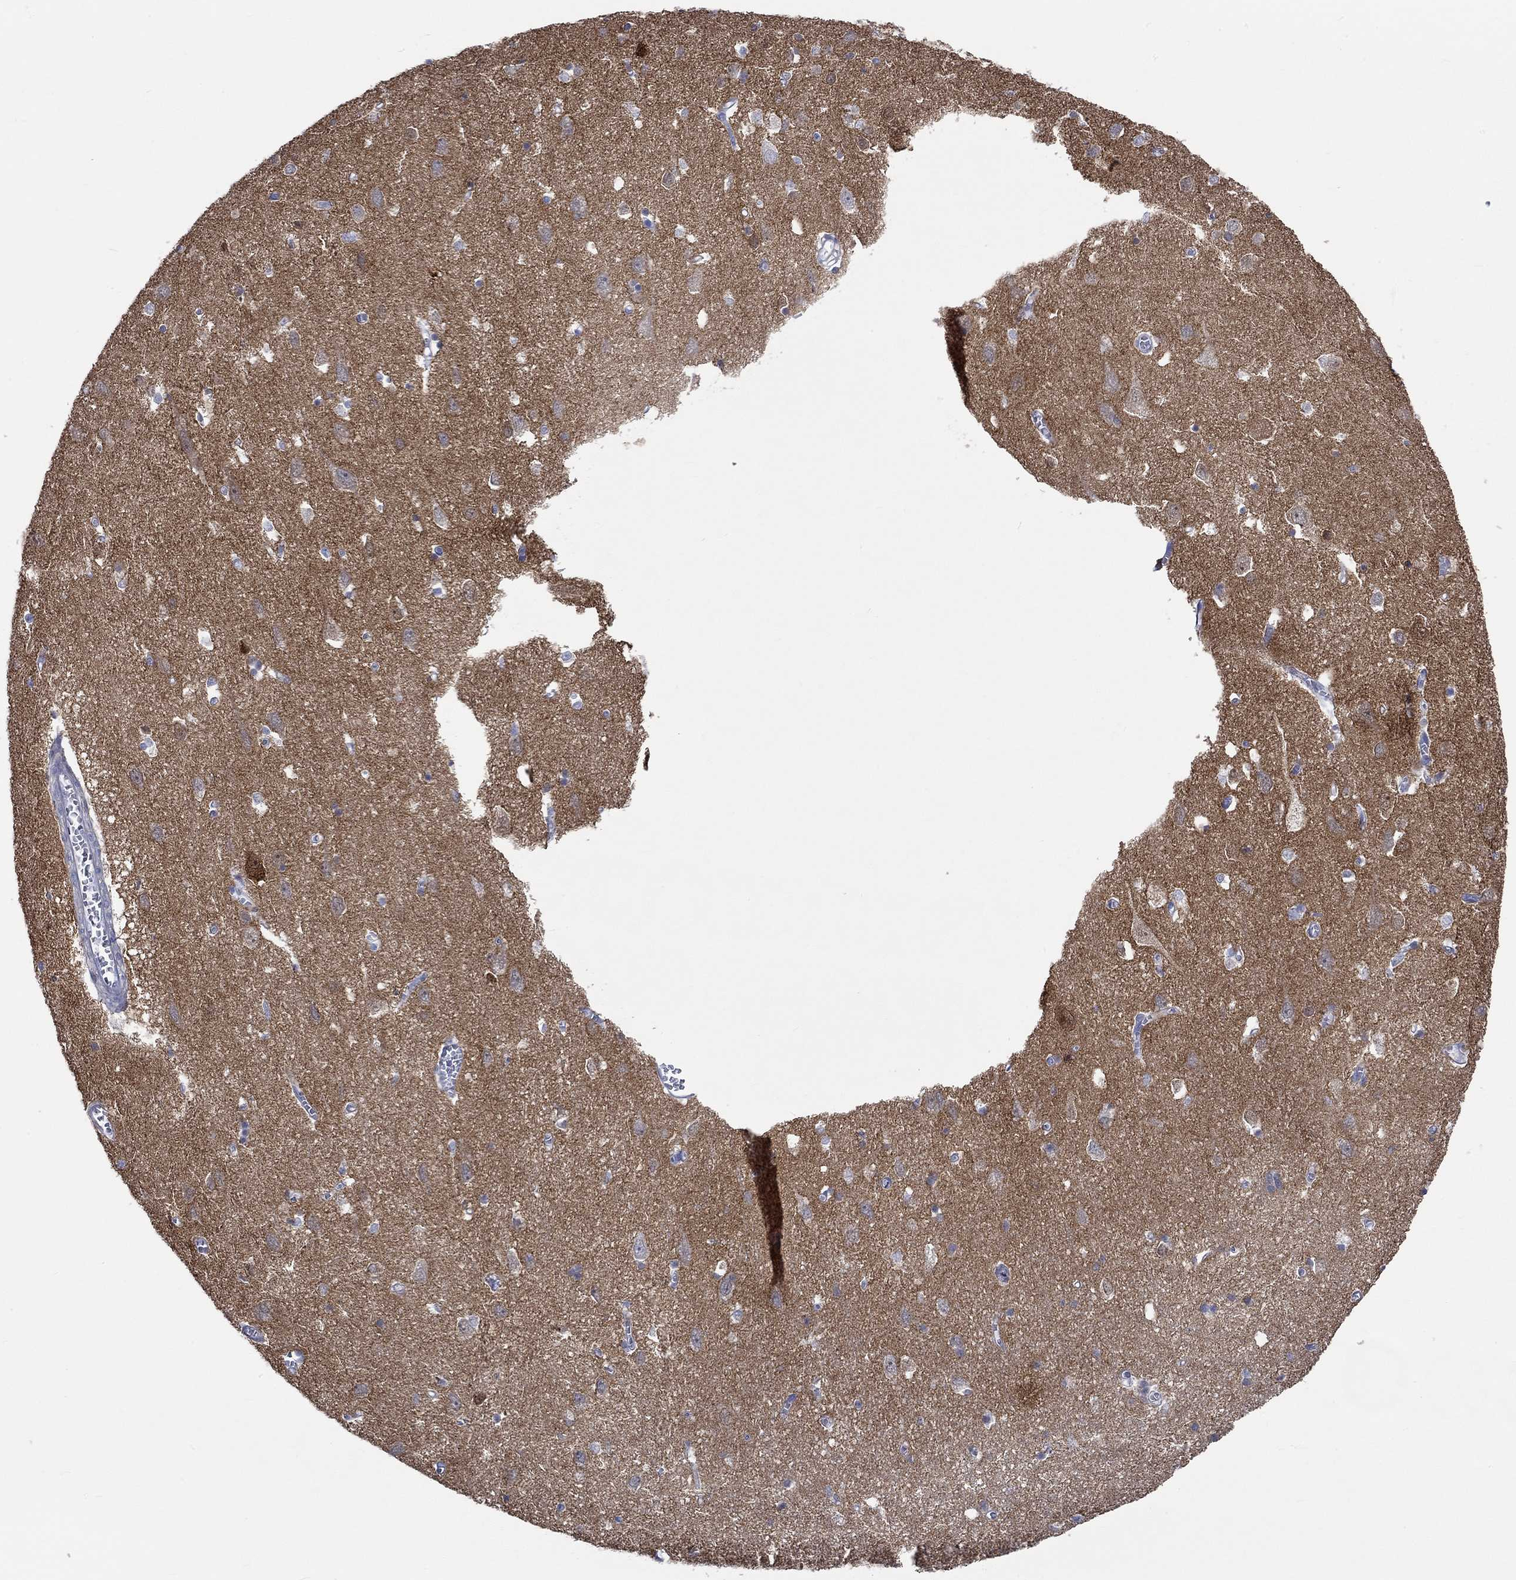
{"staining": {"intensity": "negative", "quantity": "none", "location": "none"}, "tissue": "cerebral cortex", "cell_type": "Endothelial cells", "image_type": "normal", "snomed": [{"axis": "morphology", "description": "Normal tissue, NOS"}, {"axis": "topography", "description": "Cerebral cortex"}], "caption": "Protein analysis of normal cerebral cortex displays no significant staining in endothelial cells. (Immunohistochemistry, brightfield microscopy, high magnification).", "gene": "CPLX1", "patient": {"sex": "male", "age": 70}}